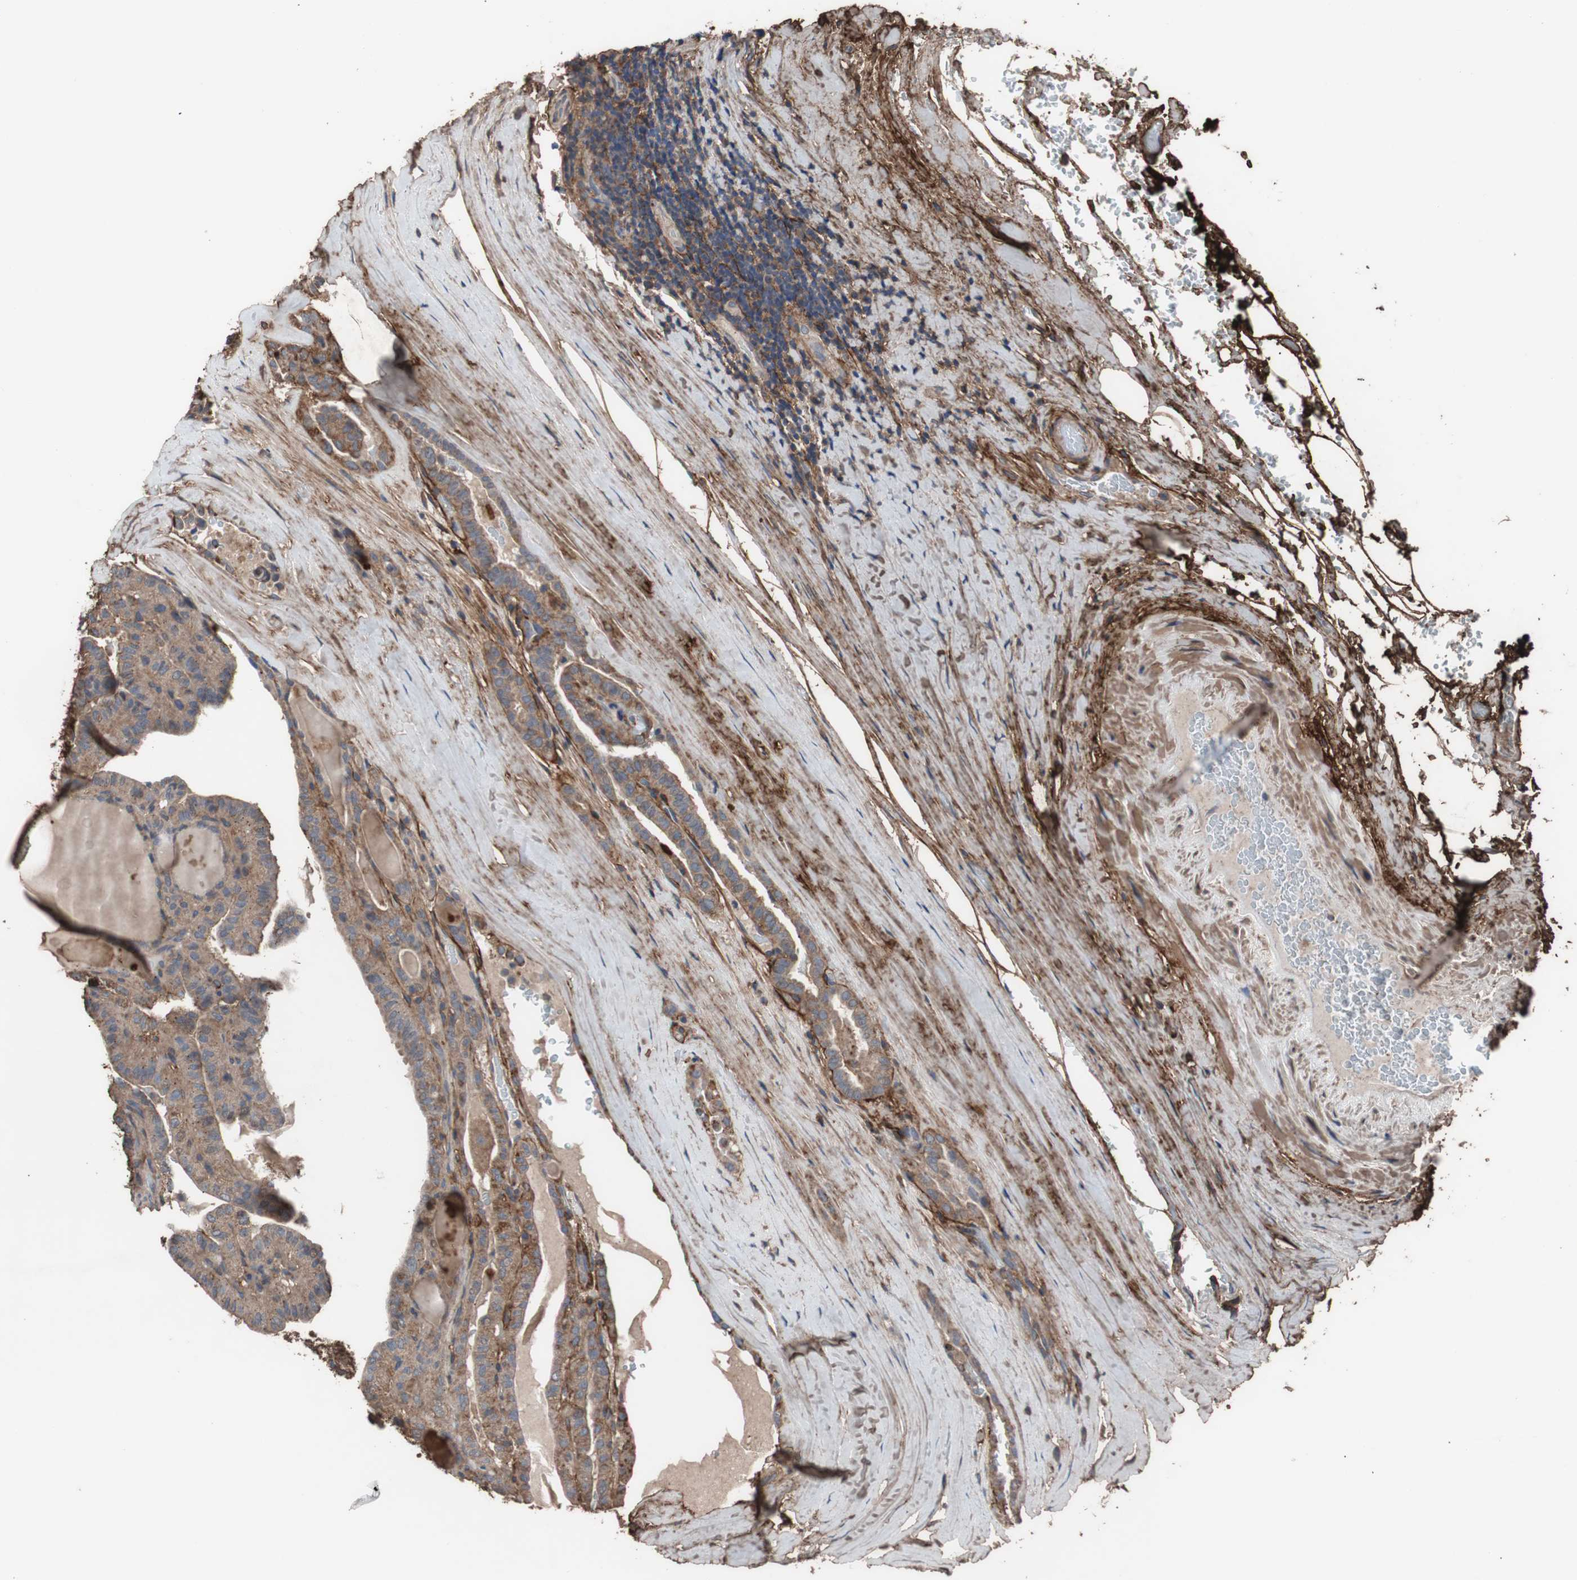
{"staining": {"intensity": "moderate", "quantity": ">75%", "location": "cytoplasmic/membranous"}, "tissue": "thyroid cancer", "cell_type": "Tumor cells", "image_type": "cancer", "snomed": [{"axis": "morphology", "description": "Papillary adenocarcinoma, NOS"}, {"axis": "topography", "description": "Thyroid gland"}], "caption": "A brown stain highlights moderate cytoplasmic/membranous expression of a protein in thyroid cancer (papillary adenocarcinoma) tumor cells. (DAB IHC, brown staining for protein, blue staining for nuclei).", "gene": "COL6A2", "patient": {"sex": "male", "age": 77}}